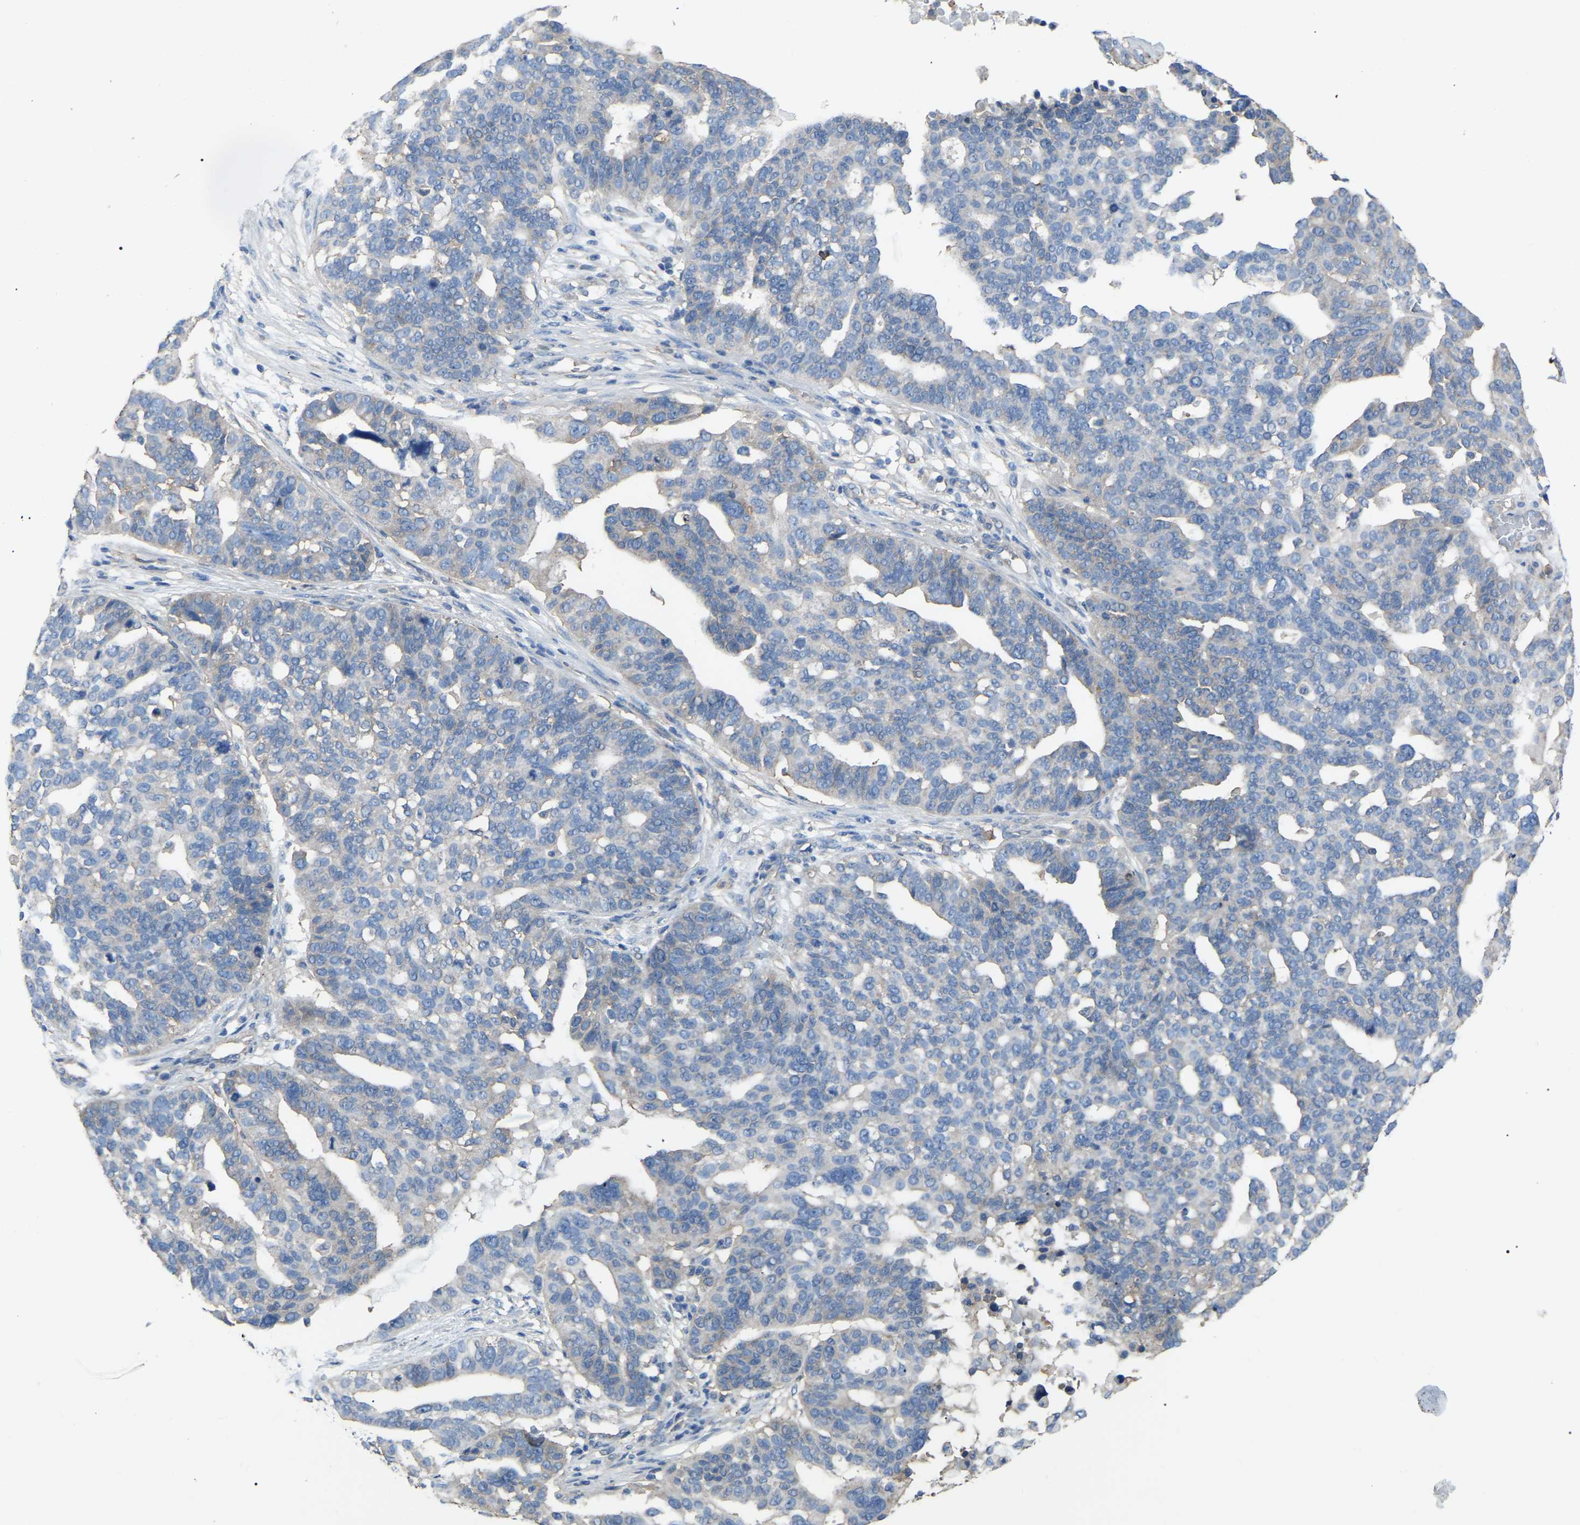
{"staining": {"intensity": "negative", "quantity": "none", "location": "none"}, "tissue": "ovarian cancer", "cell_type": "Tumor cells", "image_type": "cancer", "snomed": [{"axis": "morphology", "description": "Cystadenocarcinoma, serous, NOS"}, {"axis": "topography", "description": "Ovary"}], "caption": "This is an immunohistochemistry image of human ovarian cancer (serous cystadenocarcinoma). There is no positivity in tumor cells.", "gene": "AIMP1", "patient": {"sex": "female", "age": 59}}